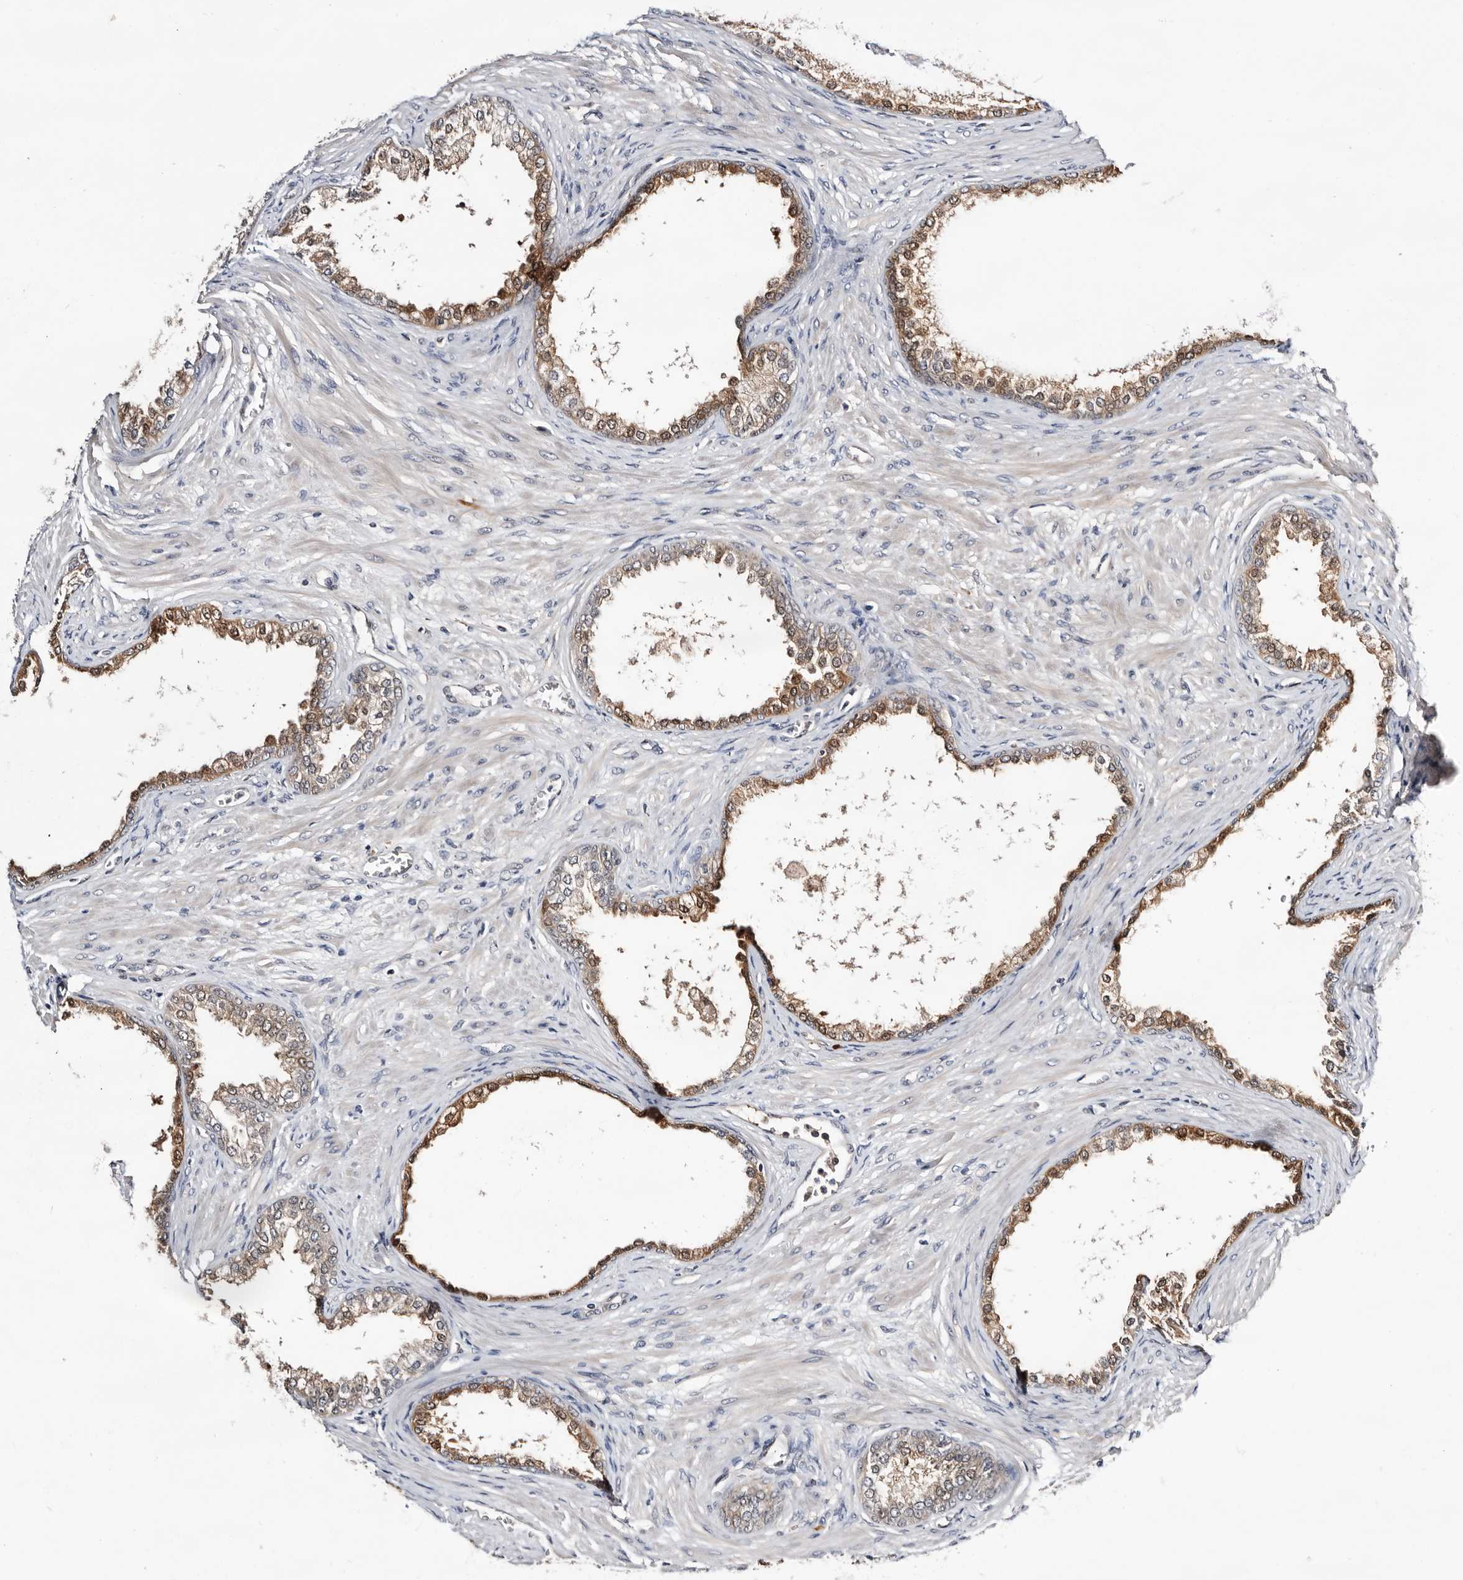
{"staining": {"intensity": "moderate", "quantity": ">75%", "location": "cytoplasmic/membranous,nuclear"}, "tissue": "prostate cancer", "cell_type": "Tumor cells", "image_type": "cancer", "snomed": [{"axis": "morphology", "description": "Normal tissue, NOS"}, {"axis": "morphology", "description": "Adenocarcinoma, Low grade"}, {"axis": "topography", "description": "Prostate"}, {"axis": "topography", "description": "Peripheral nerve tissue"}], "caption": "This photomicrograph demonstrates immunohistochemistry (IHC) staining of human prostate adenocarcinoma (low-grade), with medium moderate cytoplasmic/membranous and nuclear expression in approximately >75% of tumor cells.", "gene": "TP53I3", "patient": {"sex": "male", "age": 71}}